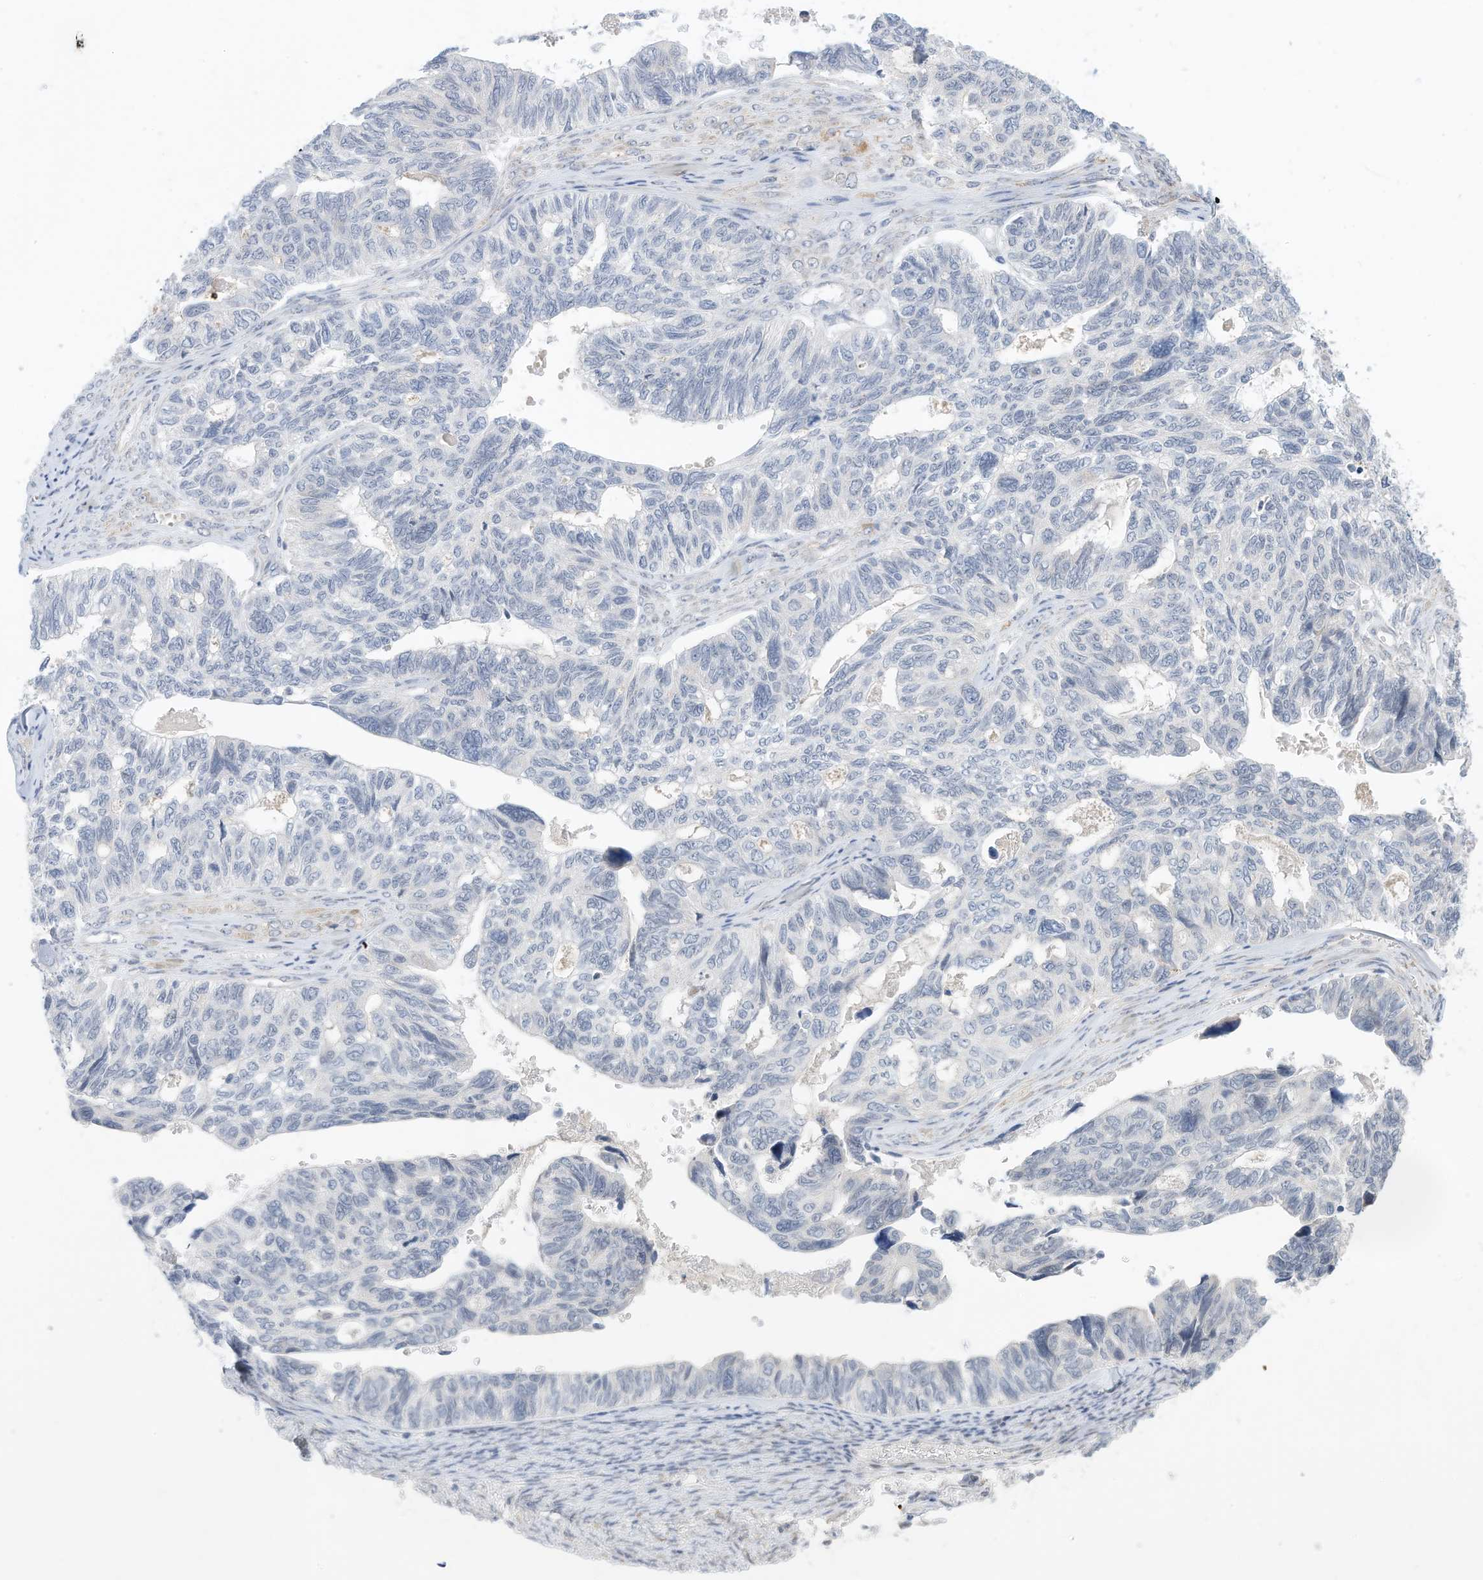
{"staining": {"intensity": "negative", "quantity": "none", "location": "none"}, "tissue": "ovarian cancer", "cell_type": "Tumor cells", "image_type": "cancer", "snomed": [{"axis": "morphology", "description": "Cystadenocarcinoma, serous, NOS"}, {"axis": "topography", "description": "Ovary"}], "caption": "High magnification brightfield microscopy of ovarian cancer stained with DAB (3,3'-diaminobenzidine) (brown) and counterstained with hematoxylin (blue): tumor cells show no significant expression. The staining was performed using DAB to visualize the protein expression in brown, while the nuclei were stained in blue with hematoxylin (Magnification: 20x).", "gene": "ZNF292", "patient": {"sex": "female", "age": 79}}